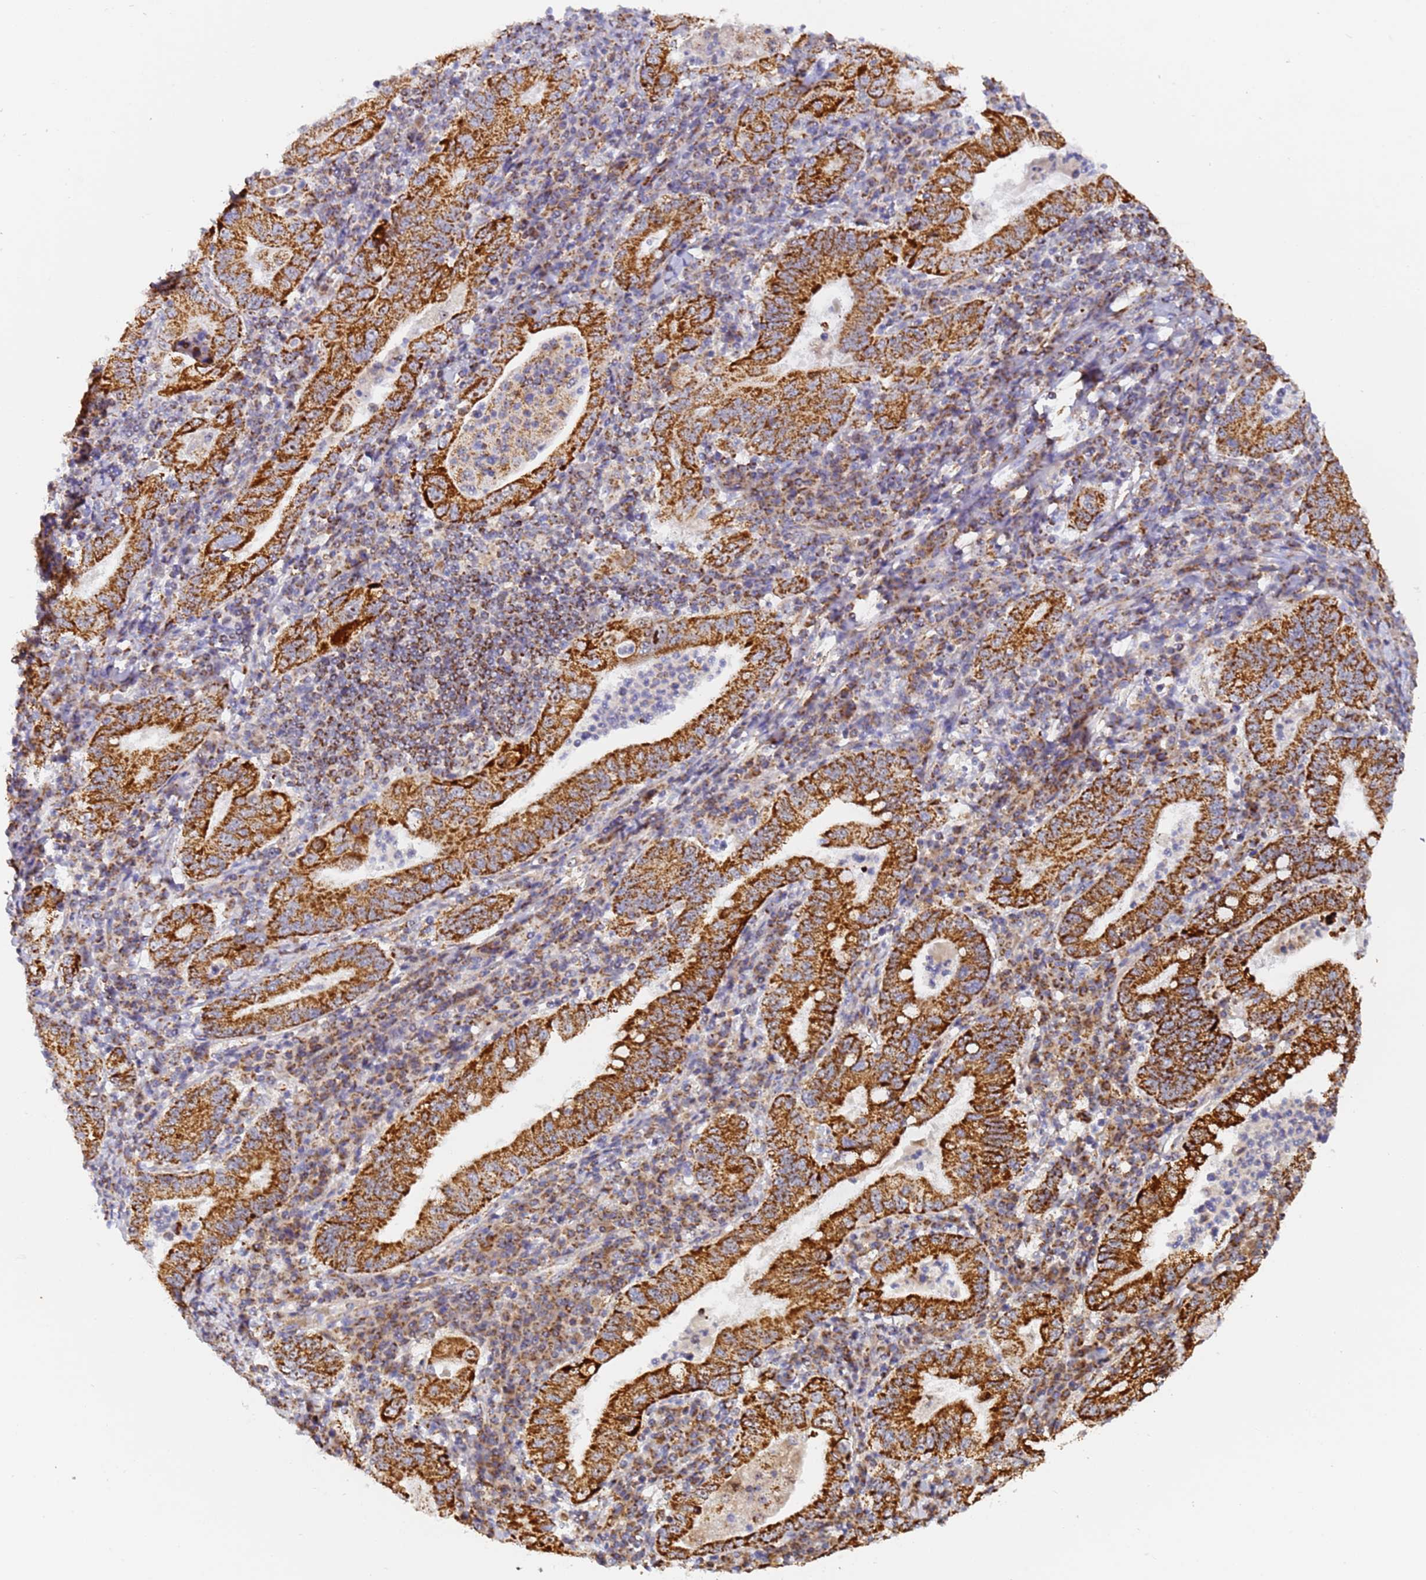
{"staining": {"intensity": "strong", "quantity": ">75%", "location": "cytoplasmic/membranous"}, "tissue": "stomach cancer", "cell_type": "Tumor cells", "image_type": "cancer", "snomed": [{"axis": "morphology", "description": "Normal tissue, NOS"}, {"axis": "morphology", "description": "Adenocarcinoma, NOS"}, {"axis": "topography", "description": "Esophagus"}, {"axis": "topography", "description": "Stomach, upper"}, {"axis": "topography", "description": "Peripheral nerve tissue"}], "caption": "A high amount of strong cytoplasmic/membranous expression is identified in about >75% of tumor cells in stomach cancer tissue. The protein of interest is stained brown, and the nuclei are stained in blue (DAB IHC with brightfield microscopy, high magnification).", "gene": "FRG2C", "patient": {"sex": "male", "age": 62}}